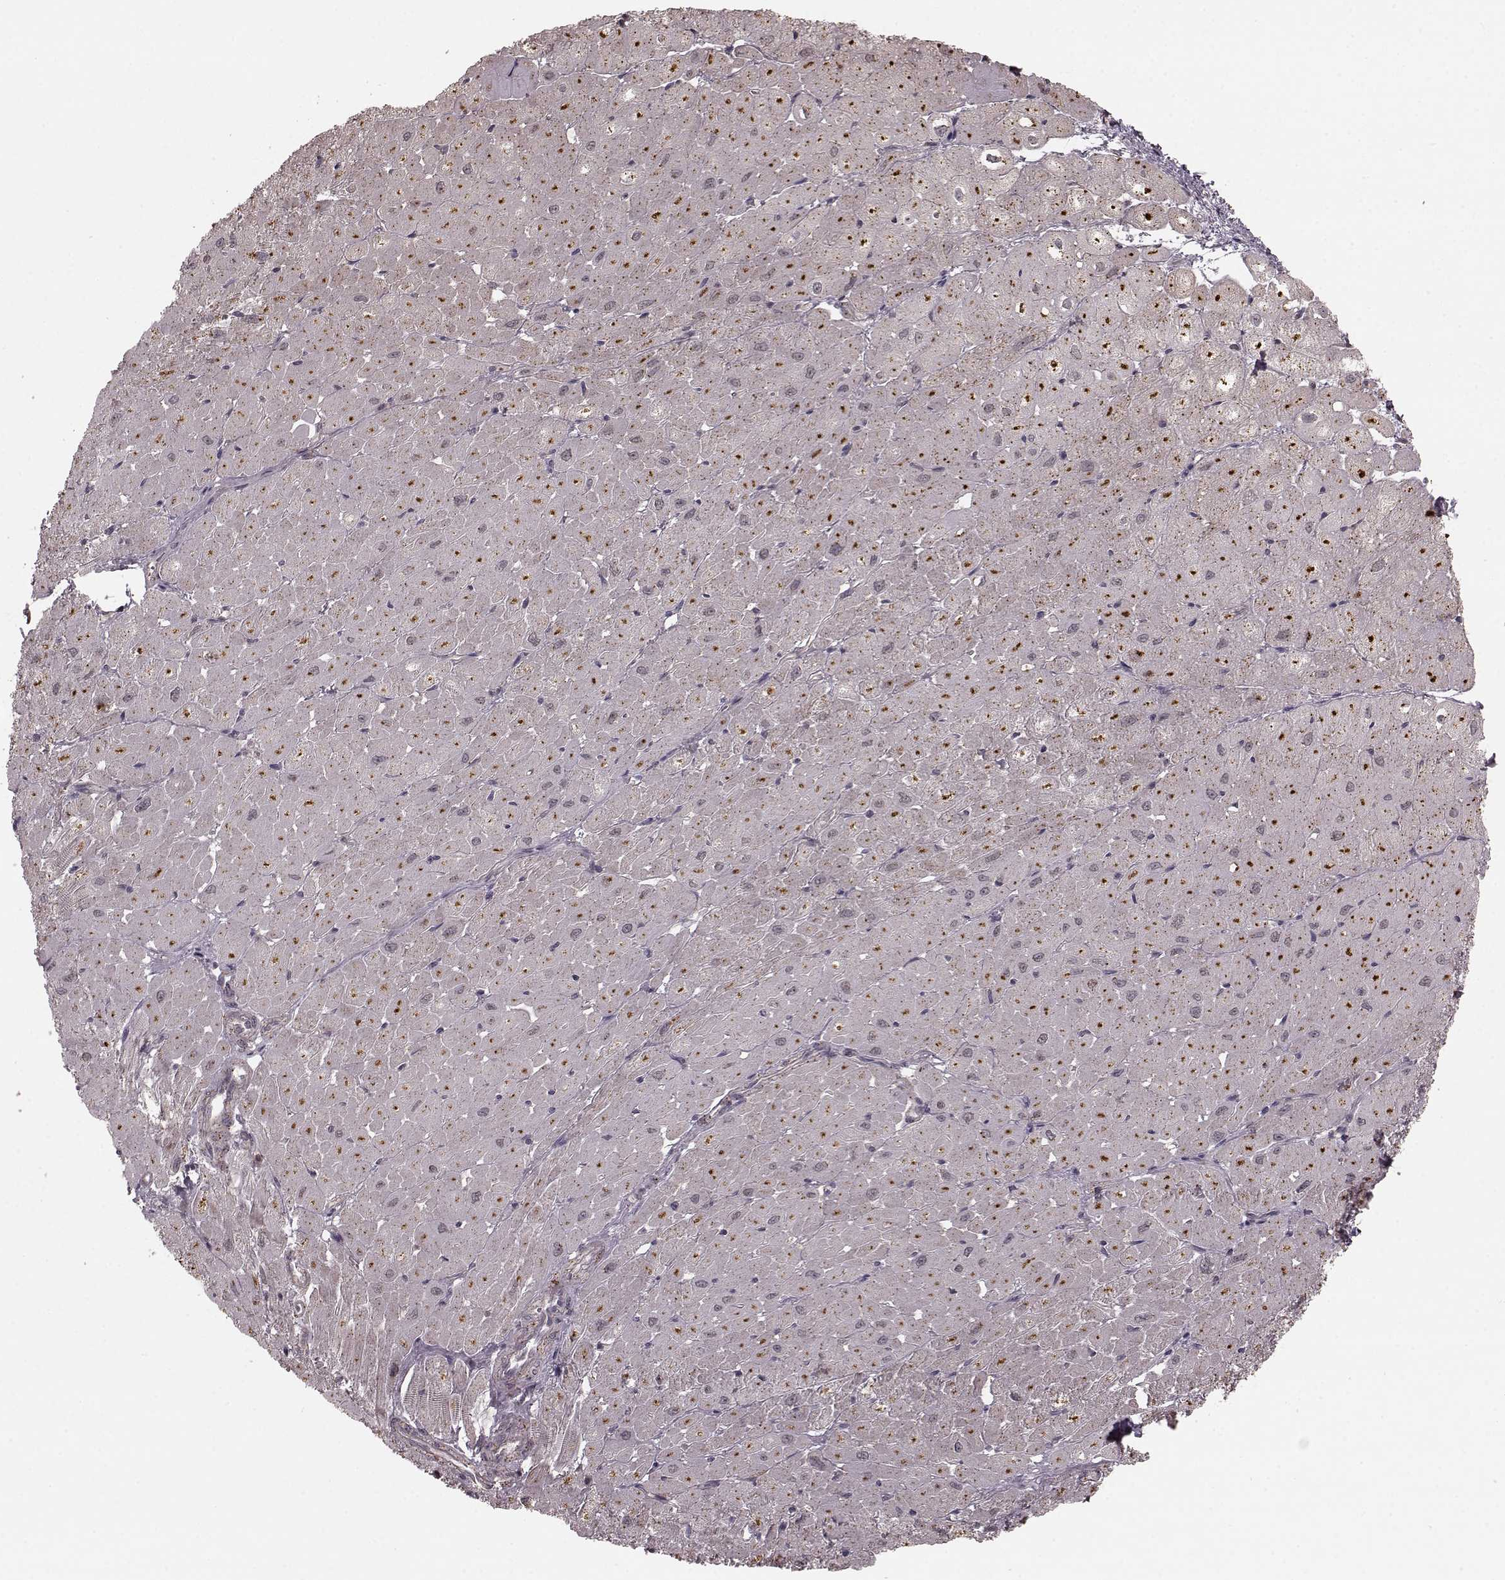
{"staining": {"intensity": "weak", "quantity": "<25%", "location": "cytoplasmic/membranous"}, "tissue": "heart muscle", "cell_type": "Cardiomyocytes", "image_type": "normal", "snomed": [{"axis": "morphology", "description": "Normal tissue, NOS"}, {"axis": "topography", "description": "Heart"}], "caption": "IHC of benign heart muscle reveals no staining in cardiomyocytes. (Immunohistochemistry (ihc), brightfield microscopy, high magnification).", "gene": "GSS", "patient": {"sex": "male", "age": 62}}